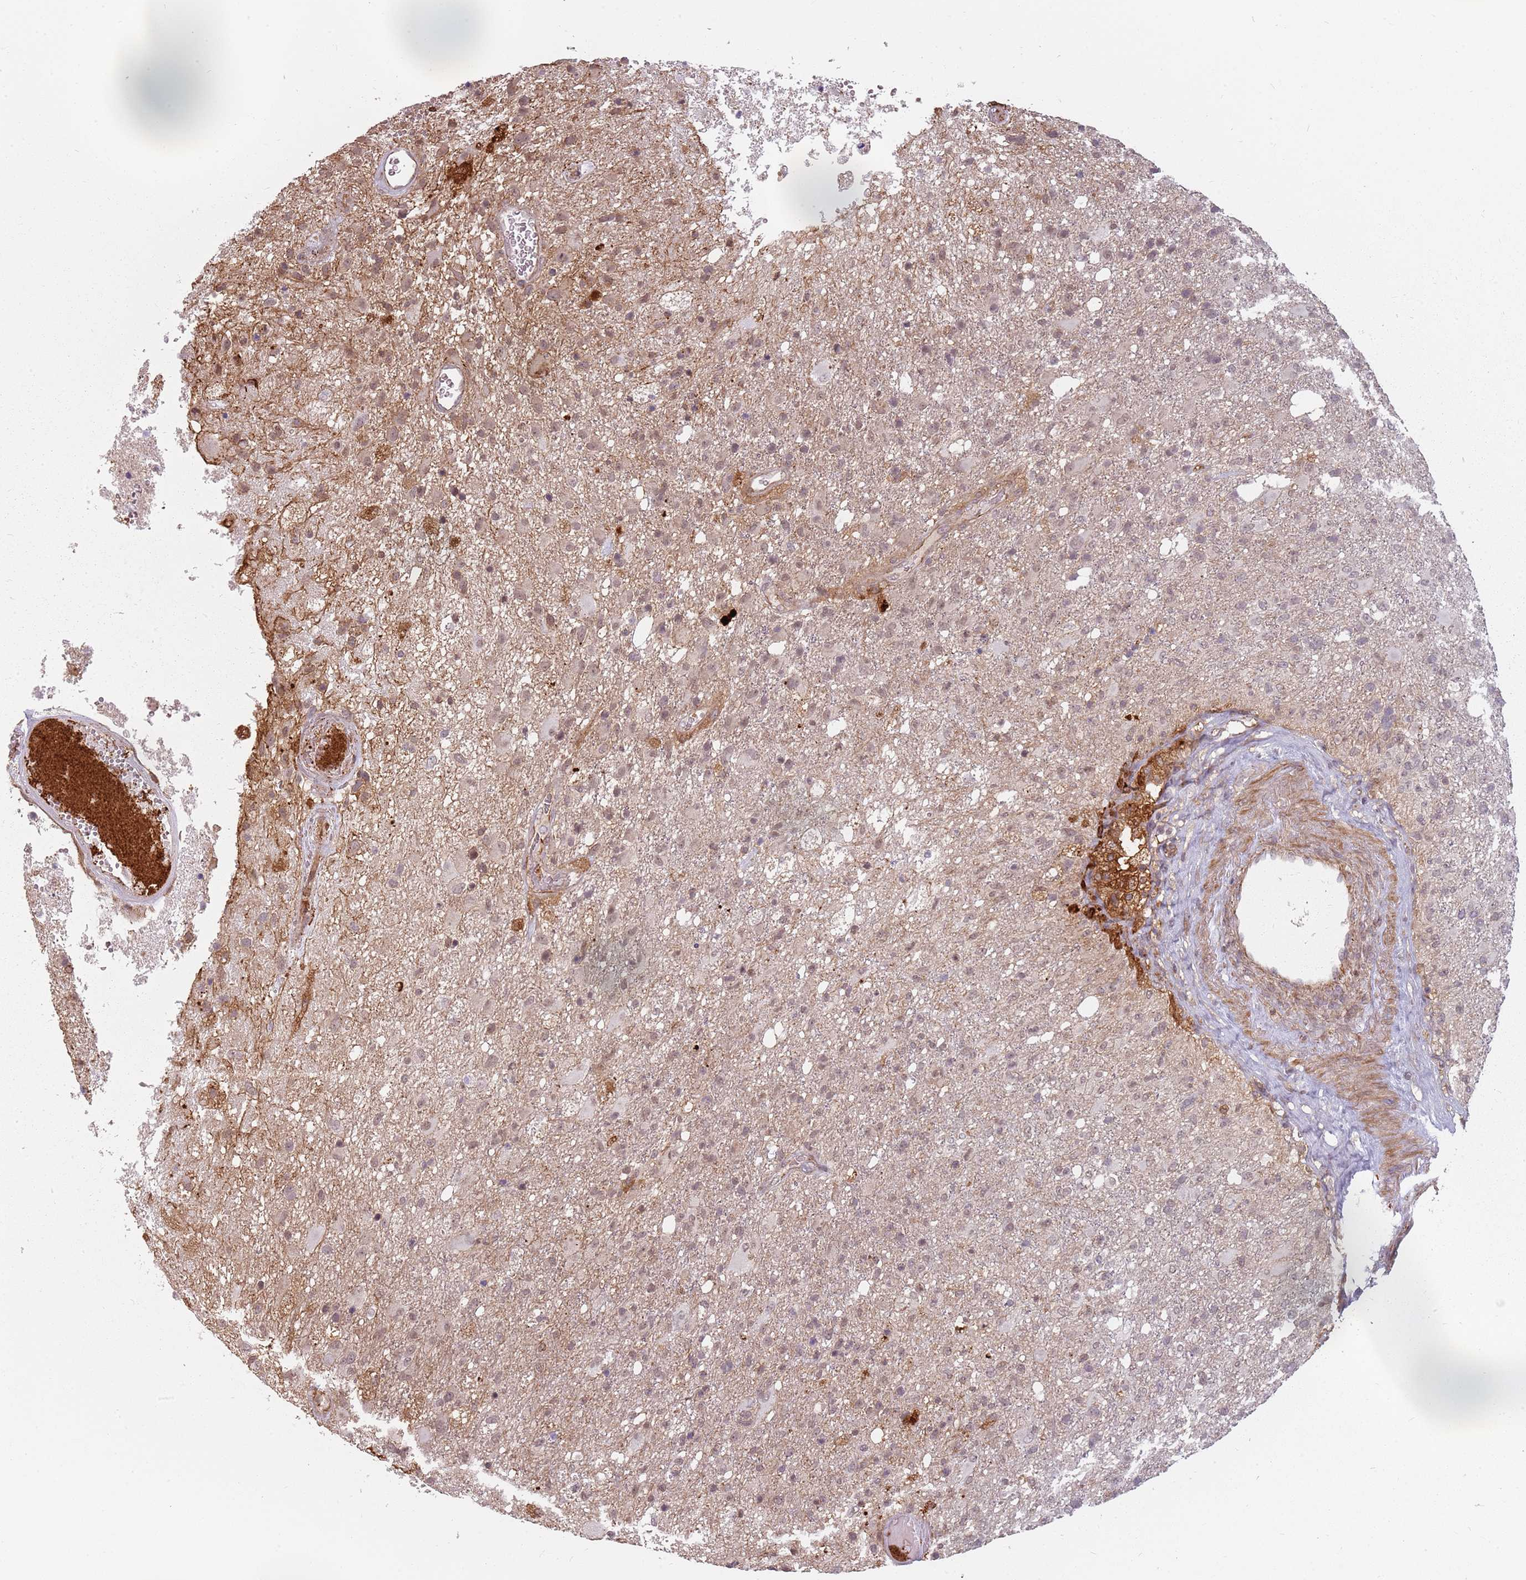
{"staining": {"intensity": "weak", "quantity": "<25%", "location": "nuclear"}, "tissue": "glioma", "cell_type": "Tumor cells", "image_type": "cancer", "snomed": [{"axis": "morphology", "description": "Glioma, malignant, High grade"}, {"axis": "topography", "description": "Brain"}], "caption": "High magnification brightfield microscopy of glioma stained with DAB (brown) and counterstained with hematoxylin (blue): tumor cells show no significant positivity. The staining was performed using DAB to visualize the protein expression in brown, while the nuclei were stained in blue with hematoxylin (Magnification: 20x).", "gene": "PPP1R14C", "patient": {"sex": "female", "age": 74}}